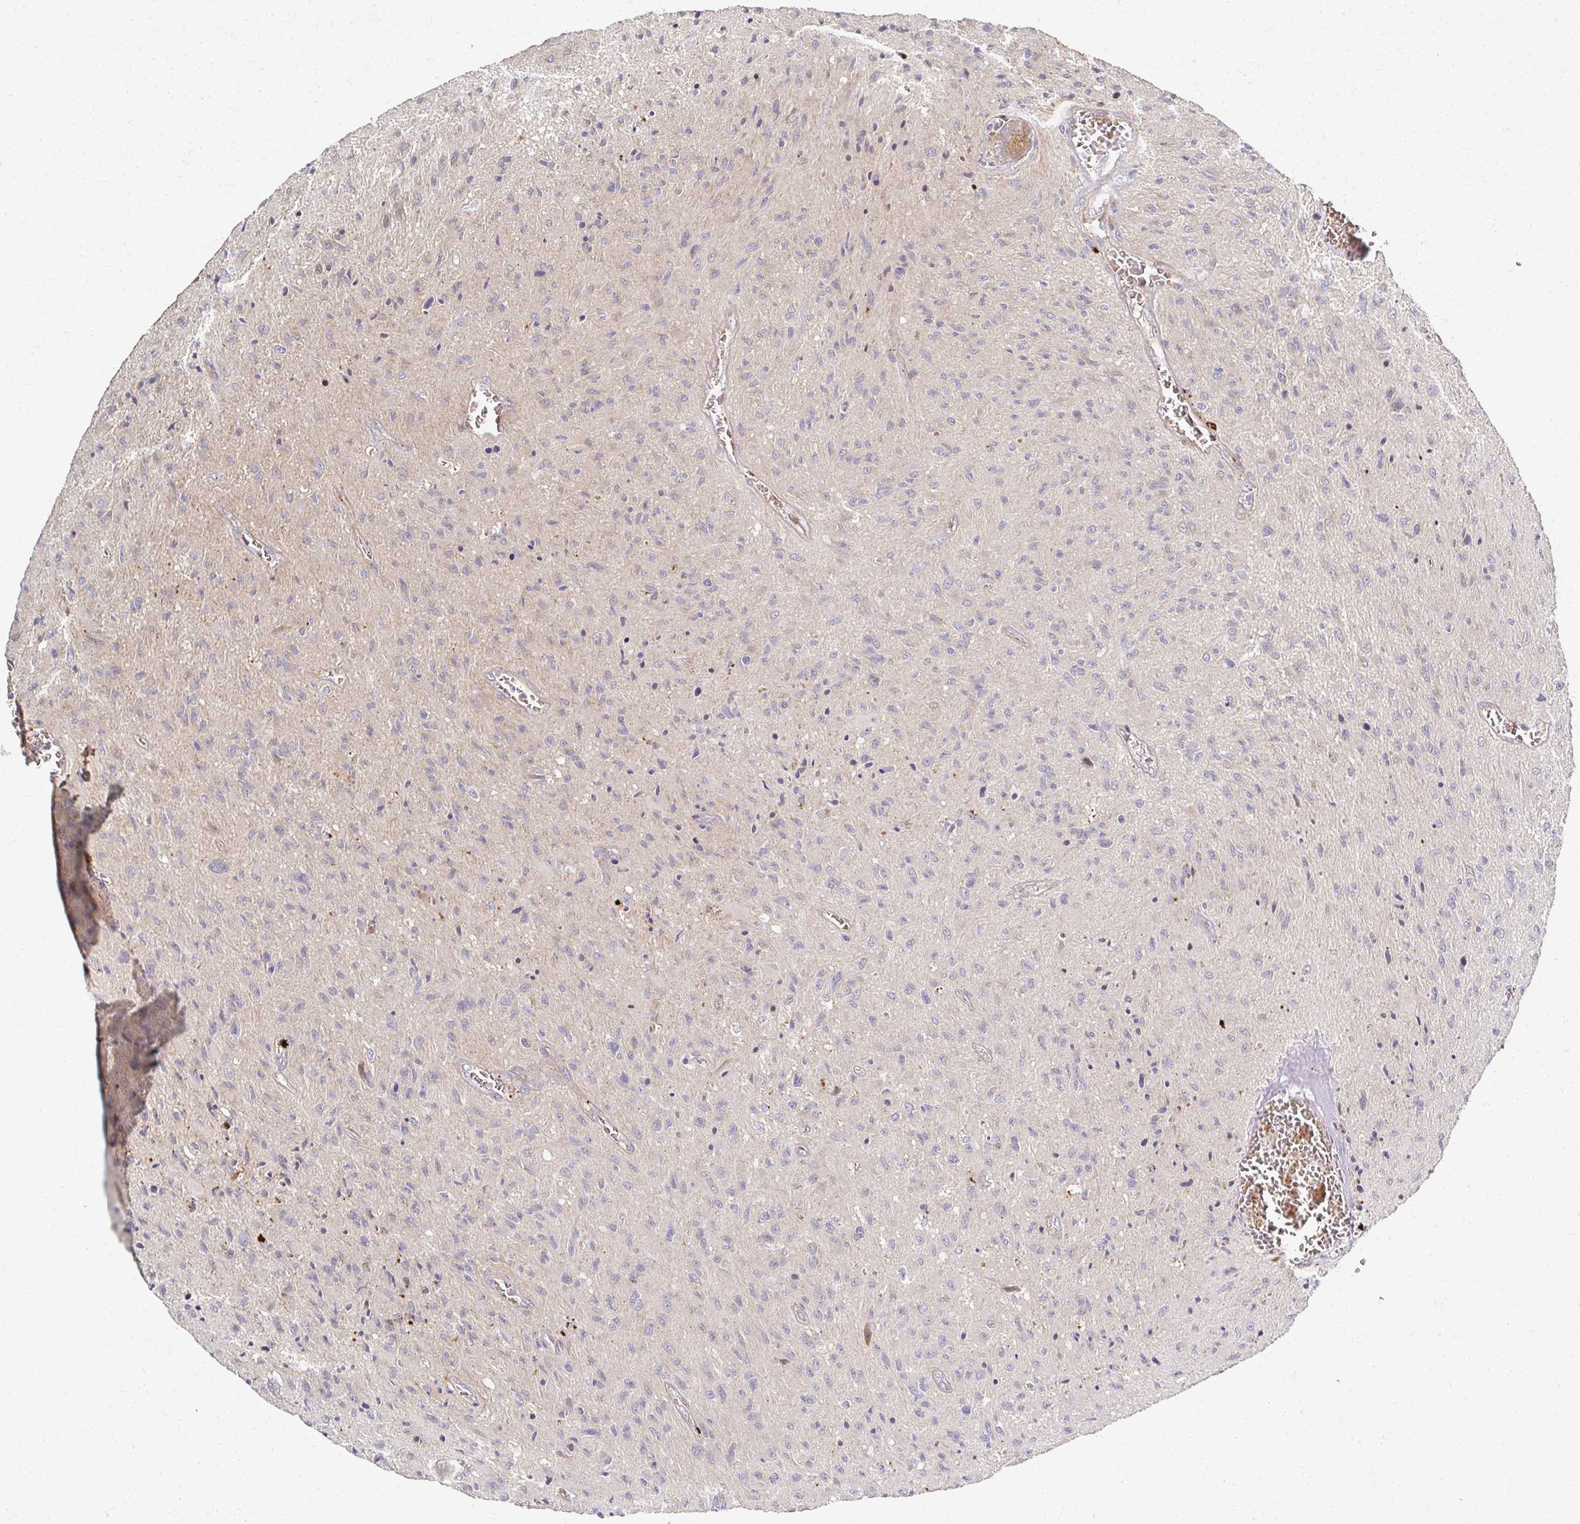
{"staining": {"intensity": "negative", "quantity": "none", "location": "none"}, "tissue": "glioma", "cell_type": "Tumor cells", "image_type": "cancer", "snomed": [{"axis": "morphology", "description": "Glioma, malignant, High grade"}, {"axis": "topography", "description": "Brain"}], "caption": "A micrograph of glioma stained for a protein demonstrates no brown staining in tumor cells.", "gene": "SKA2", "patient": {"sex": "male", "age": 54}}